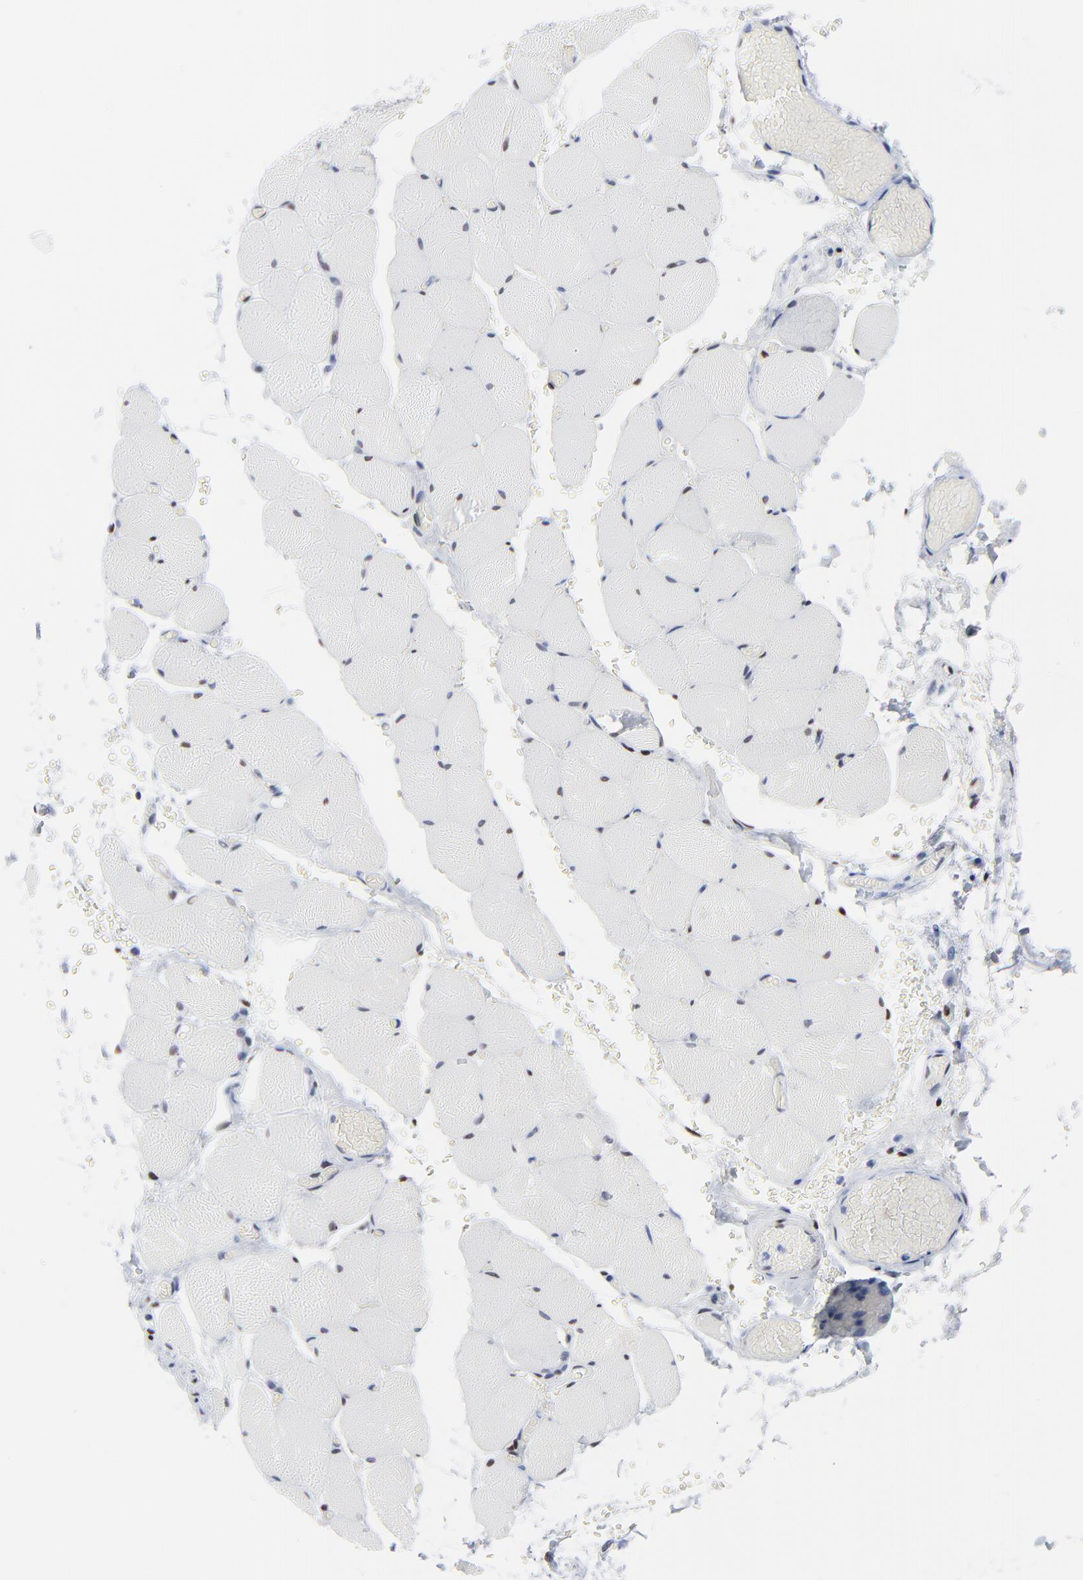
{"staining": {"intensity": "weak", "quantity": "<25%", "location": "nuclear"}, "tissue": "skeletal muscle", "cell_type": "Myocytes", "image_type": "normal", "snomed": [{"axis": "morphology", "description": "Normal tissue, NOS"}, {"axis": "topography", "description": "Skeletal muscle"}, {"axis": "topography", "description": "Soft tissue"}], "caption": "The image displays no staining of myocytes in unremarkable skeletal muscle. (Brightfield microscopy of DAB immunohistochemistry (IHC) at high magnification).", "gene": "JUN", "patient": {"sex": "female", "age": 58}}